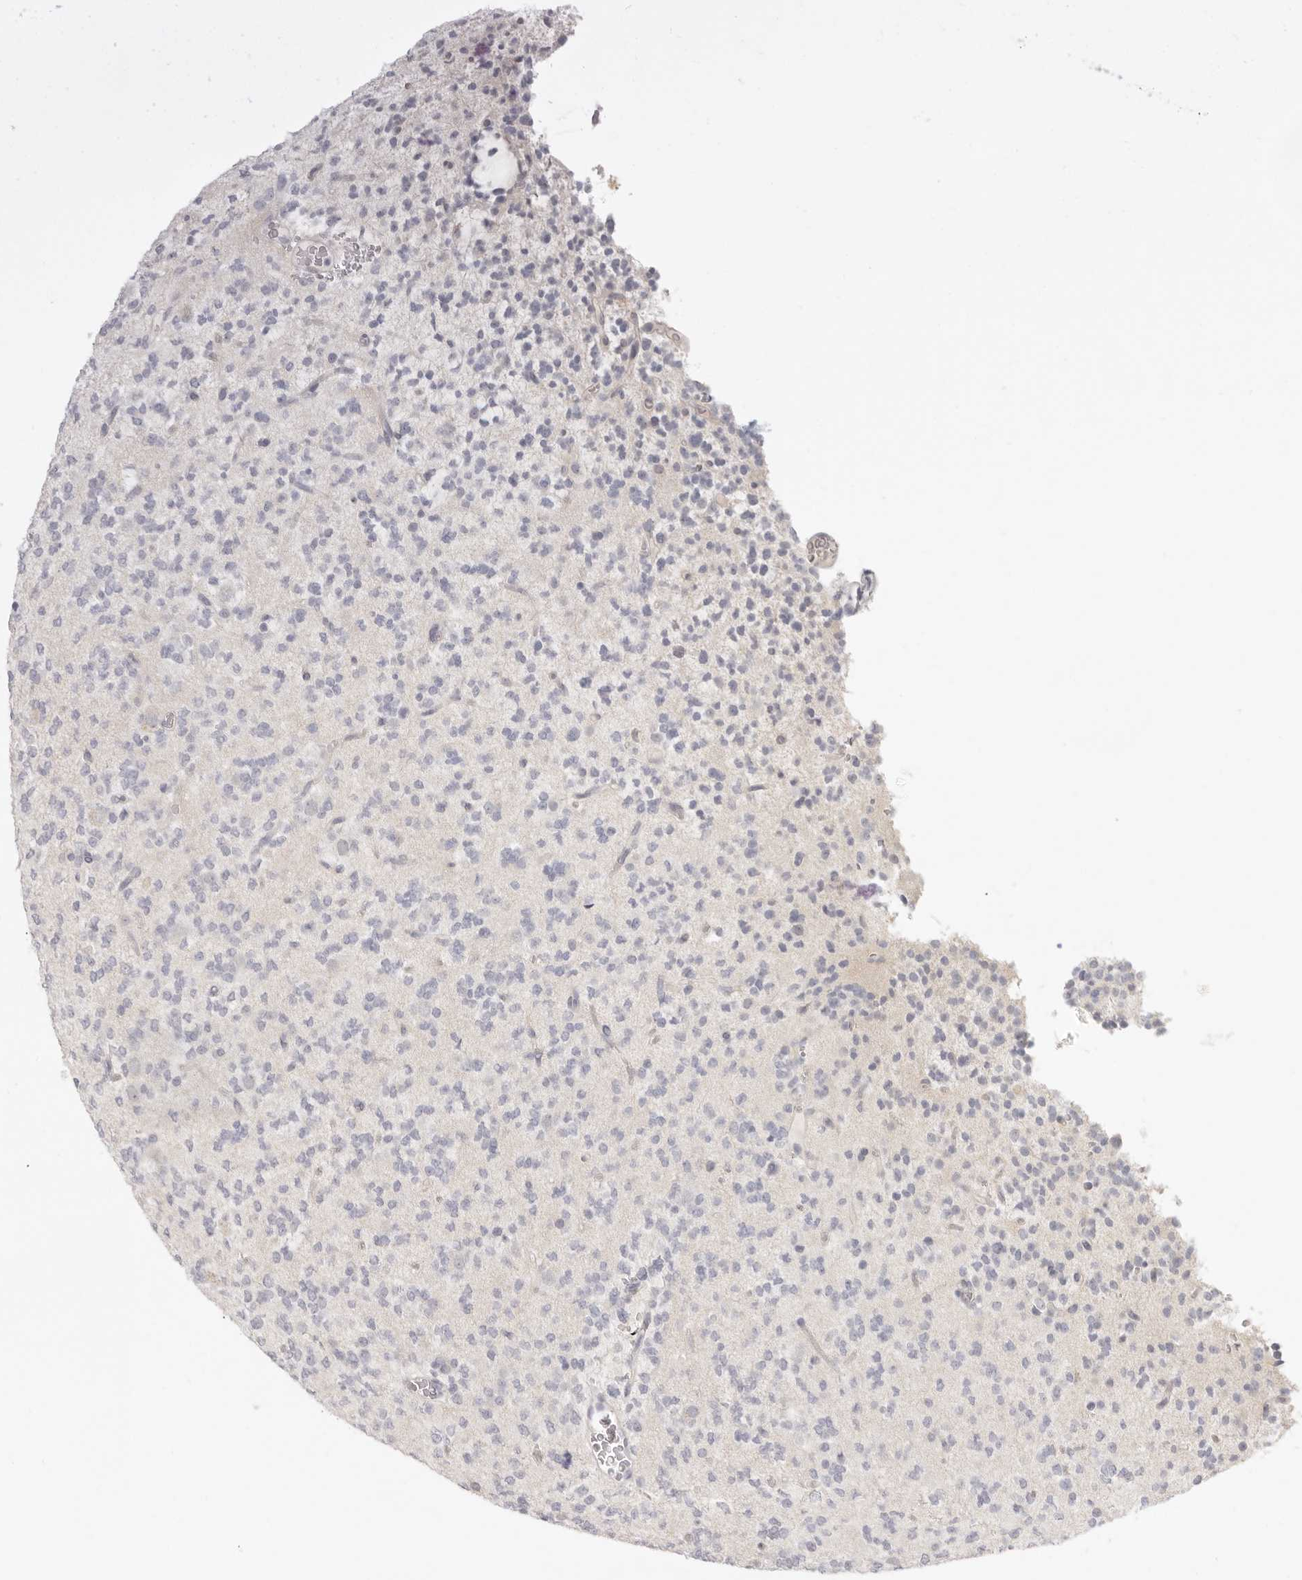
{"staining": {"intensity": "negative", "quantity": "none", "location": "none"}, "tissue": "glioma", "cell_type": "Tumor cells", "image_type": "cancer", "snomed": [{"axis": "morphology", "description": "Glioma, malignant, Low grade"}, {"axis": "topography", "description": "Brain"}], "caption": "This histopathology image is of glioma stained with IHC to label a protein in brown with the nuclei are counter-stained blue. There is no expression in tumor cells.", "gene": "AHDC1", "patient": {"sex": "male", "age": 38}}